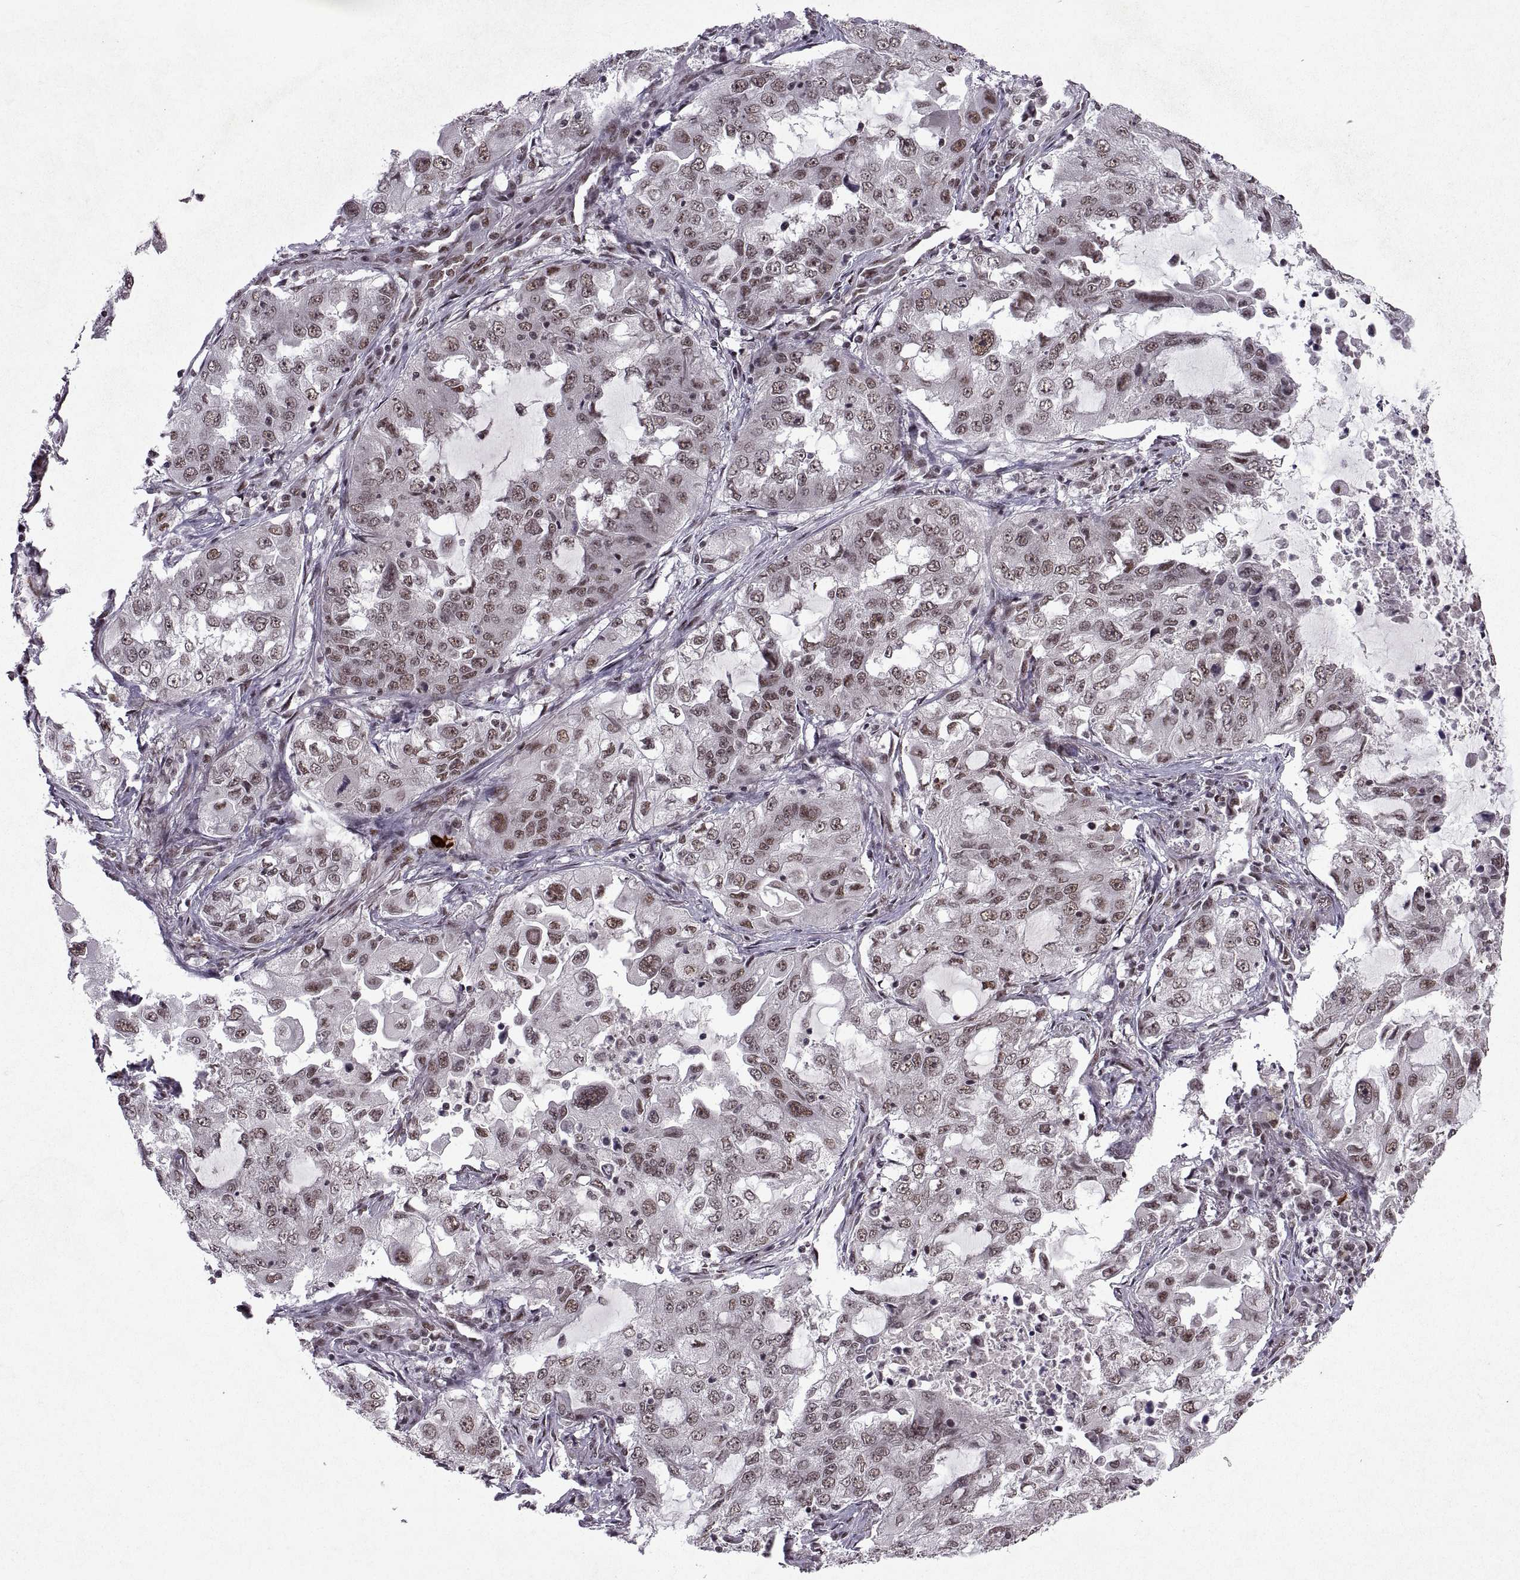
{"staining": {"intensity": "moderate", "quantity": ">75%", "location": "nuclear"}, "tissue": "lung cancer", "cell_type": "Tumor cells", "image_type": "cancer", "snomed": [{"axis": "morphology", "description": "Adenocarcinoma, NOS"}, {"axis": "topography", "description": "Lung"}], "caption": "This photomicrograph demonstrates immunohistochemistry (IHC) staining of lung adenocarcinoma, with medium moderate nuclear staining in about >75% of tumor cells.", "gene": "MT1E", "patient": {"sex": "female", "age": 61}}